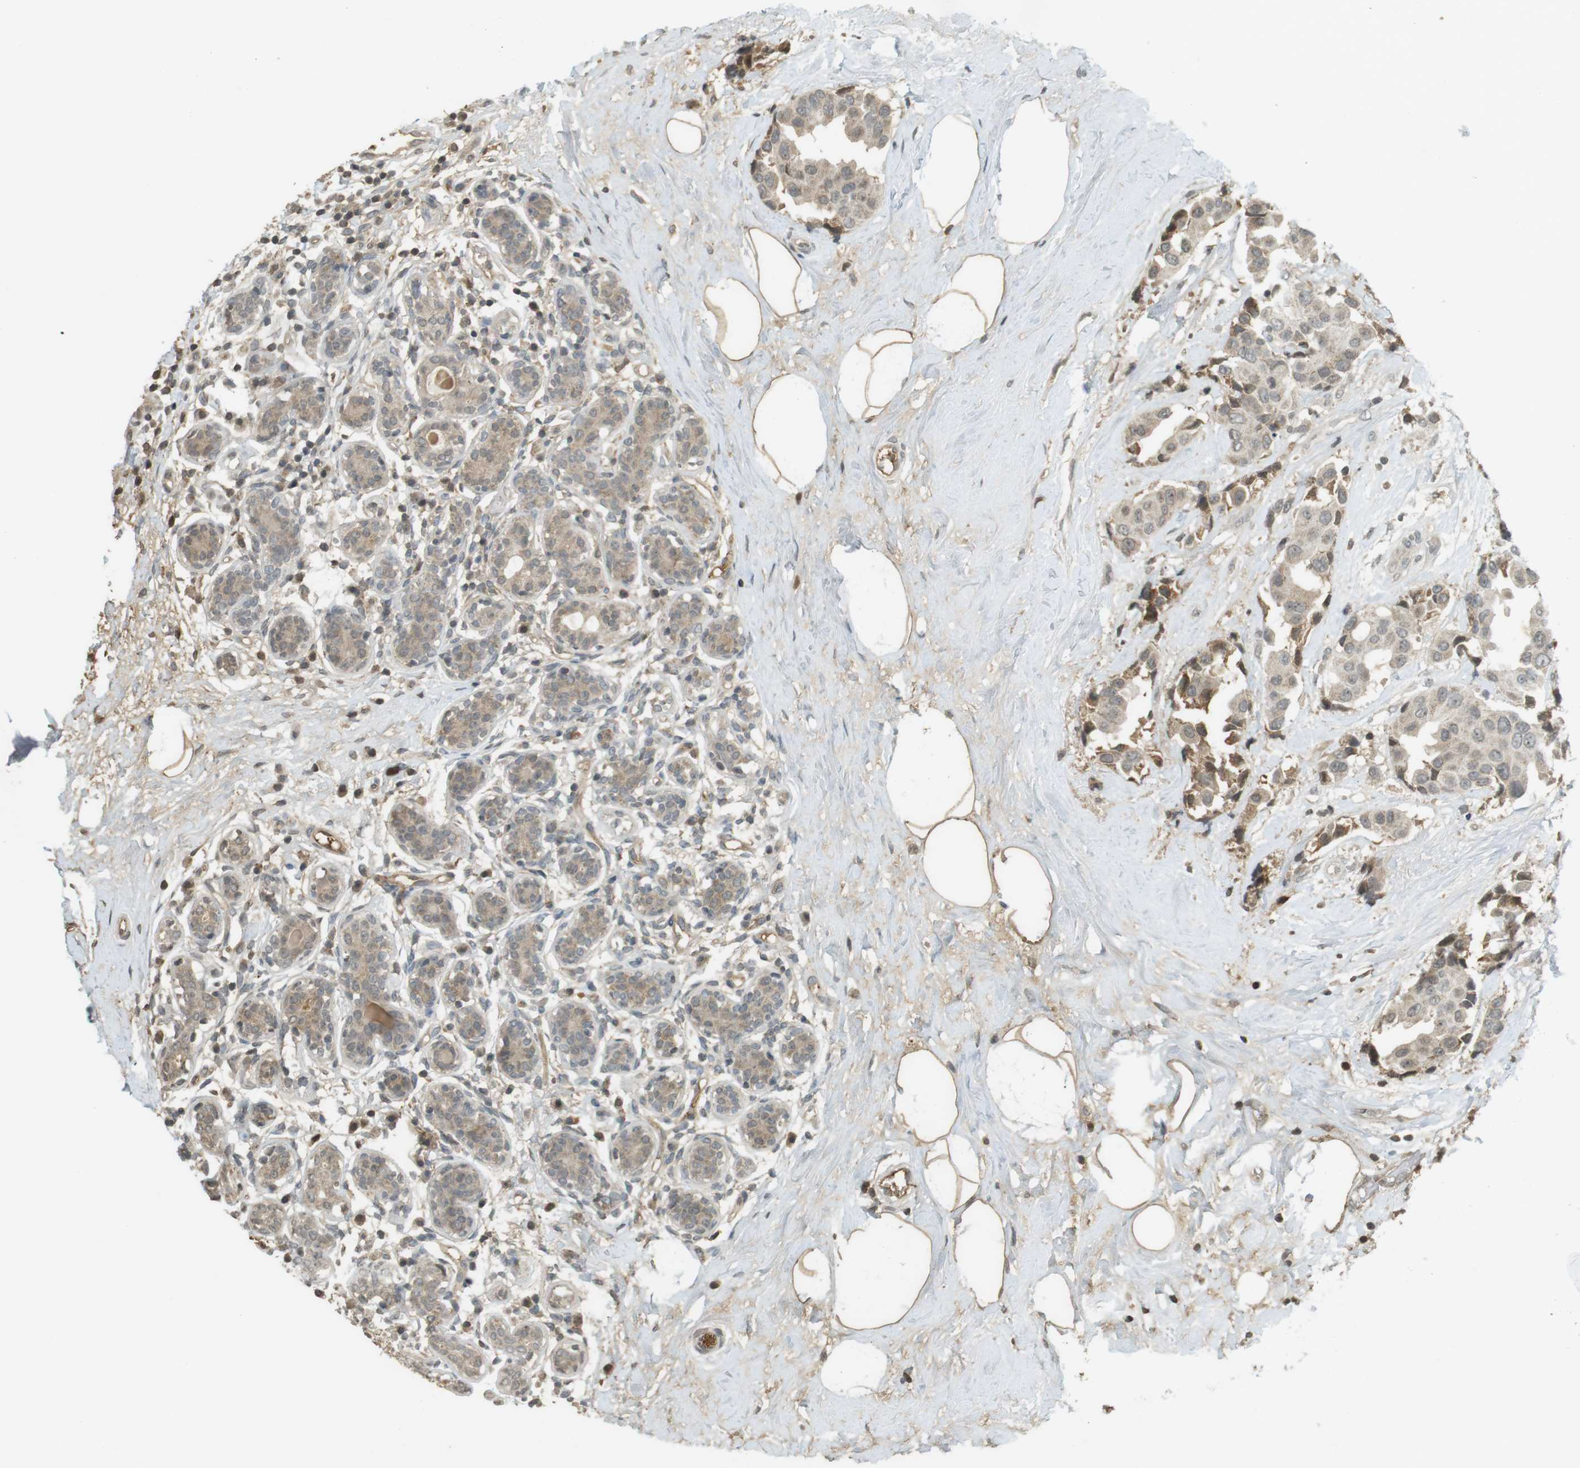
{"staining": {"intensity": "weak", "quantity": ">75%", "location": "cytoplasmic/membranous"}, "tissue": "breast cancer", "cell_type": "Tumor cells", "image_type": "cancer", "snomed": [{"axis": "morphology", "description": "Normal tissue, NOS"}, {"axis": "morphology", "description": "Duct carcinoma"}, {"axis": "topography", "description": "Breast"}], "caption": "The immunohistochemical stain labels weak cytoplasmic/membranous positivity in tumor cells of intraductal carcinoma (breast) tissue.", "gene": "SRR", "patient": {"sex": "female", "age": 39}}